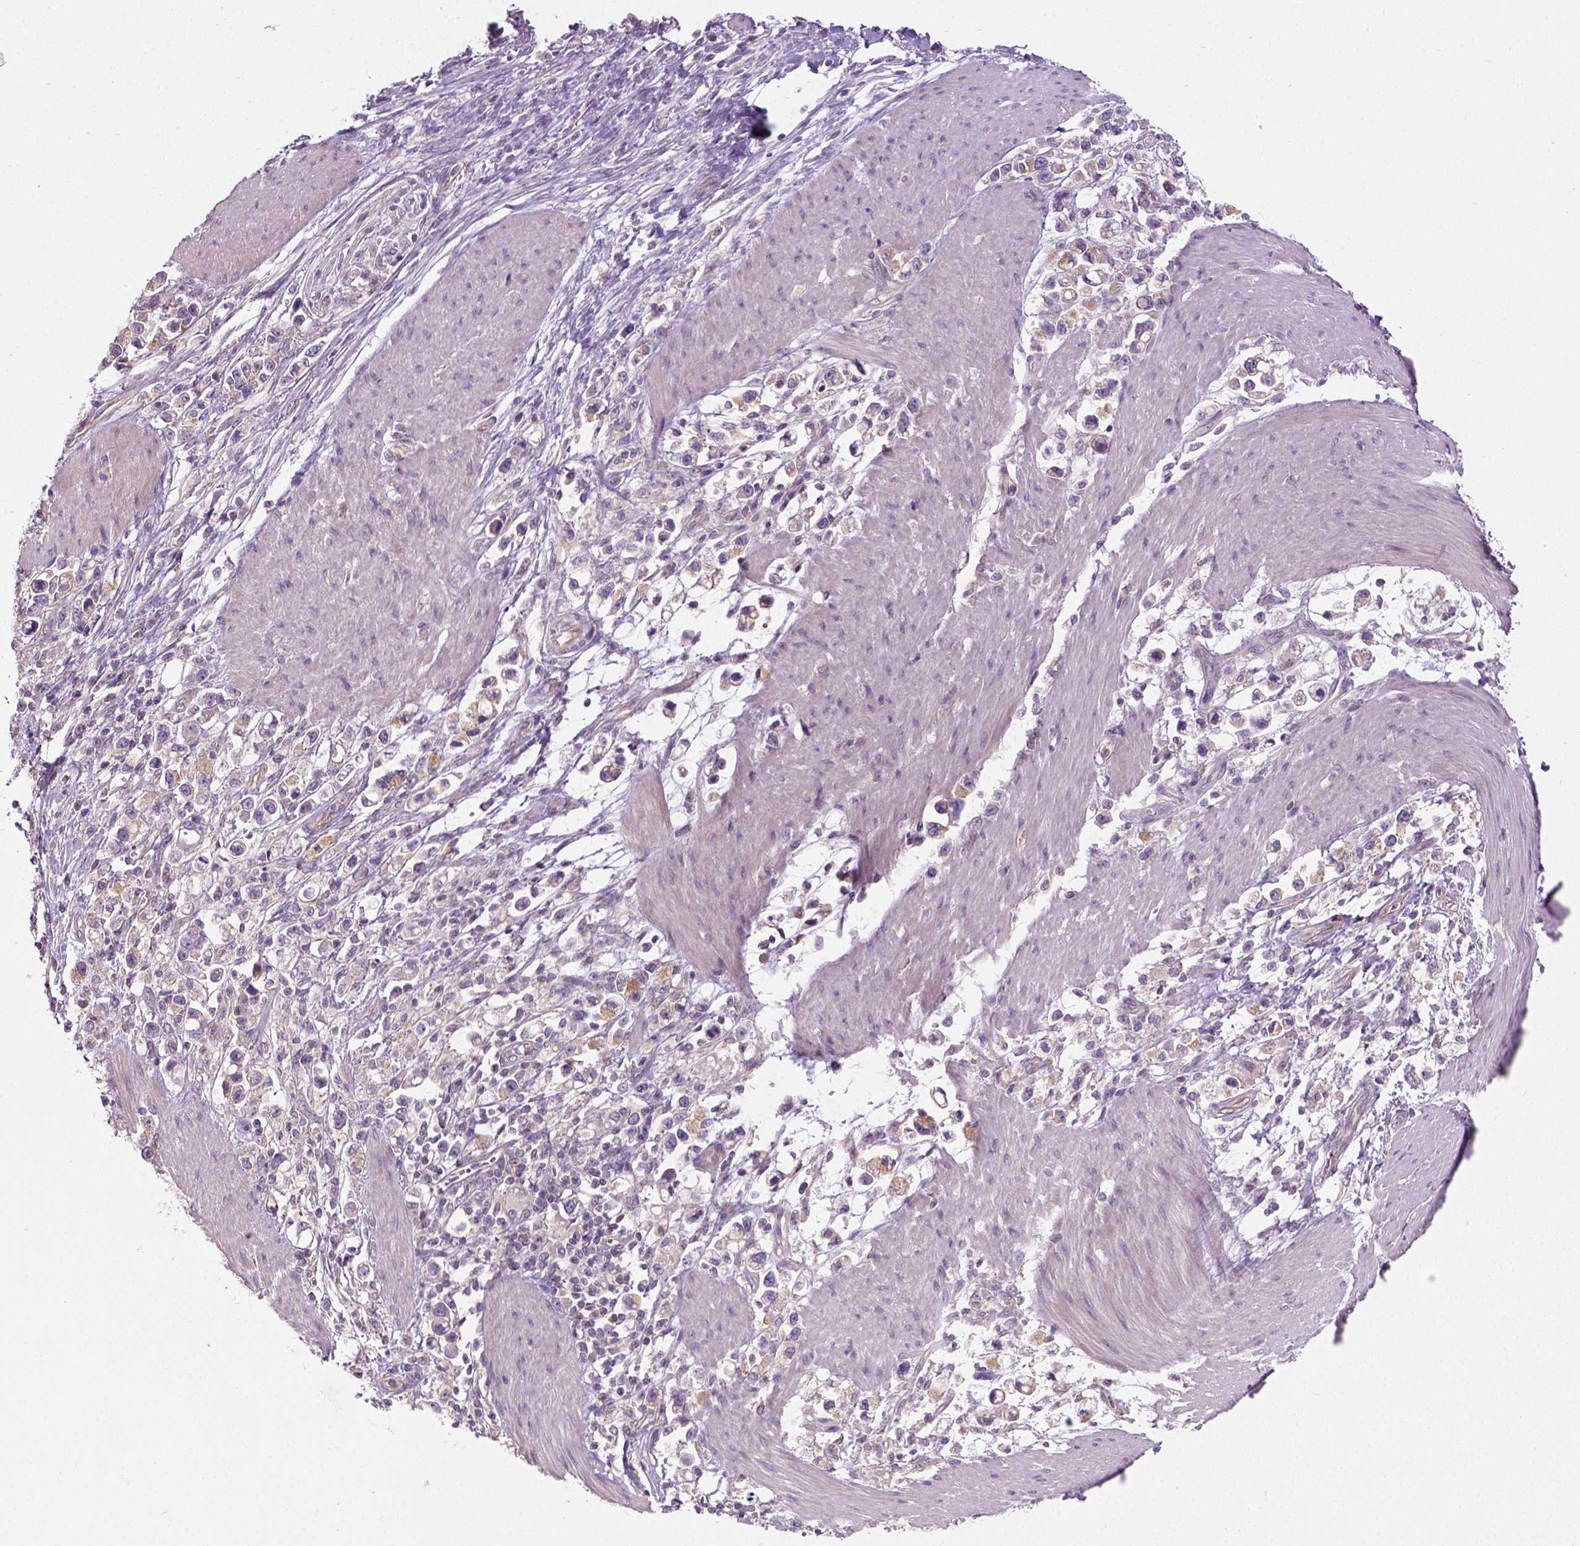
{"staining": {"intensity": "weak", "quantity": "25%-75%", "location": "cytoplasmic/membranous"}, "tissue": "stomach cancer", "cell_type": "Tumor cells", "image_type": "cancer", "snomed": [{"axis": "morphology", "description": "Adenocarcinoma, NOS"}, {"axis": "topography", "description": "Stomach"}], "caption": "Stomach adenocarcinoma stained with a protein marker shows weak staining in tumor cells.", "gene": "CRACR2A", "patient": {"sex": "male", "age": 63}}